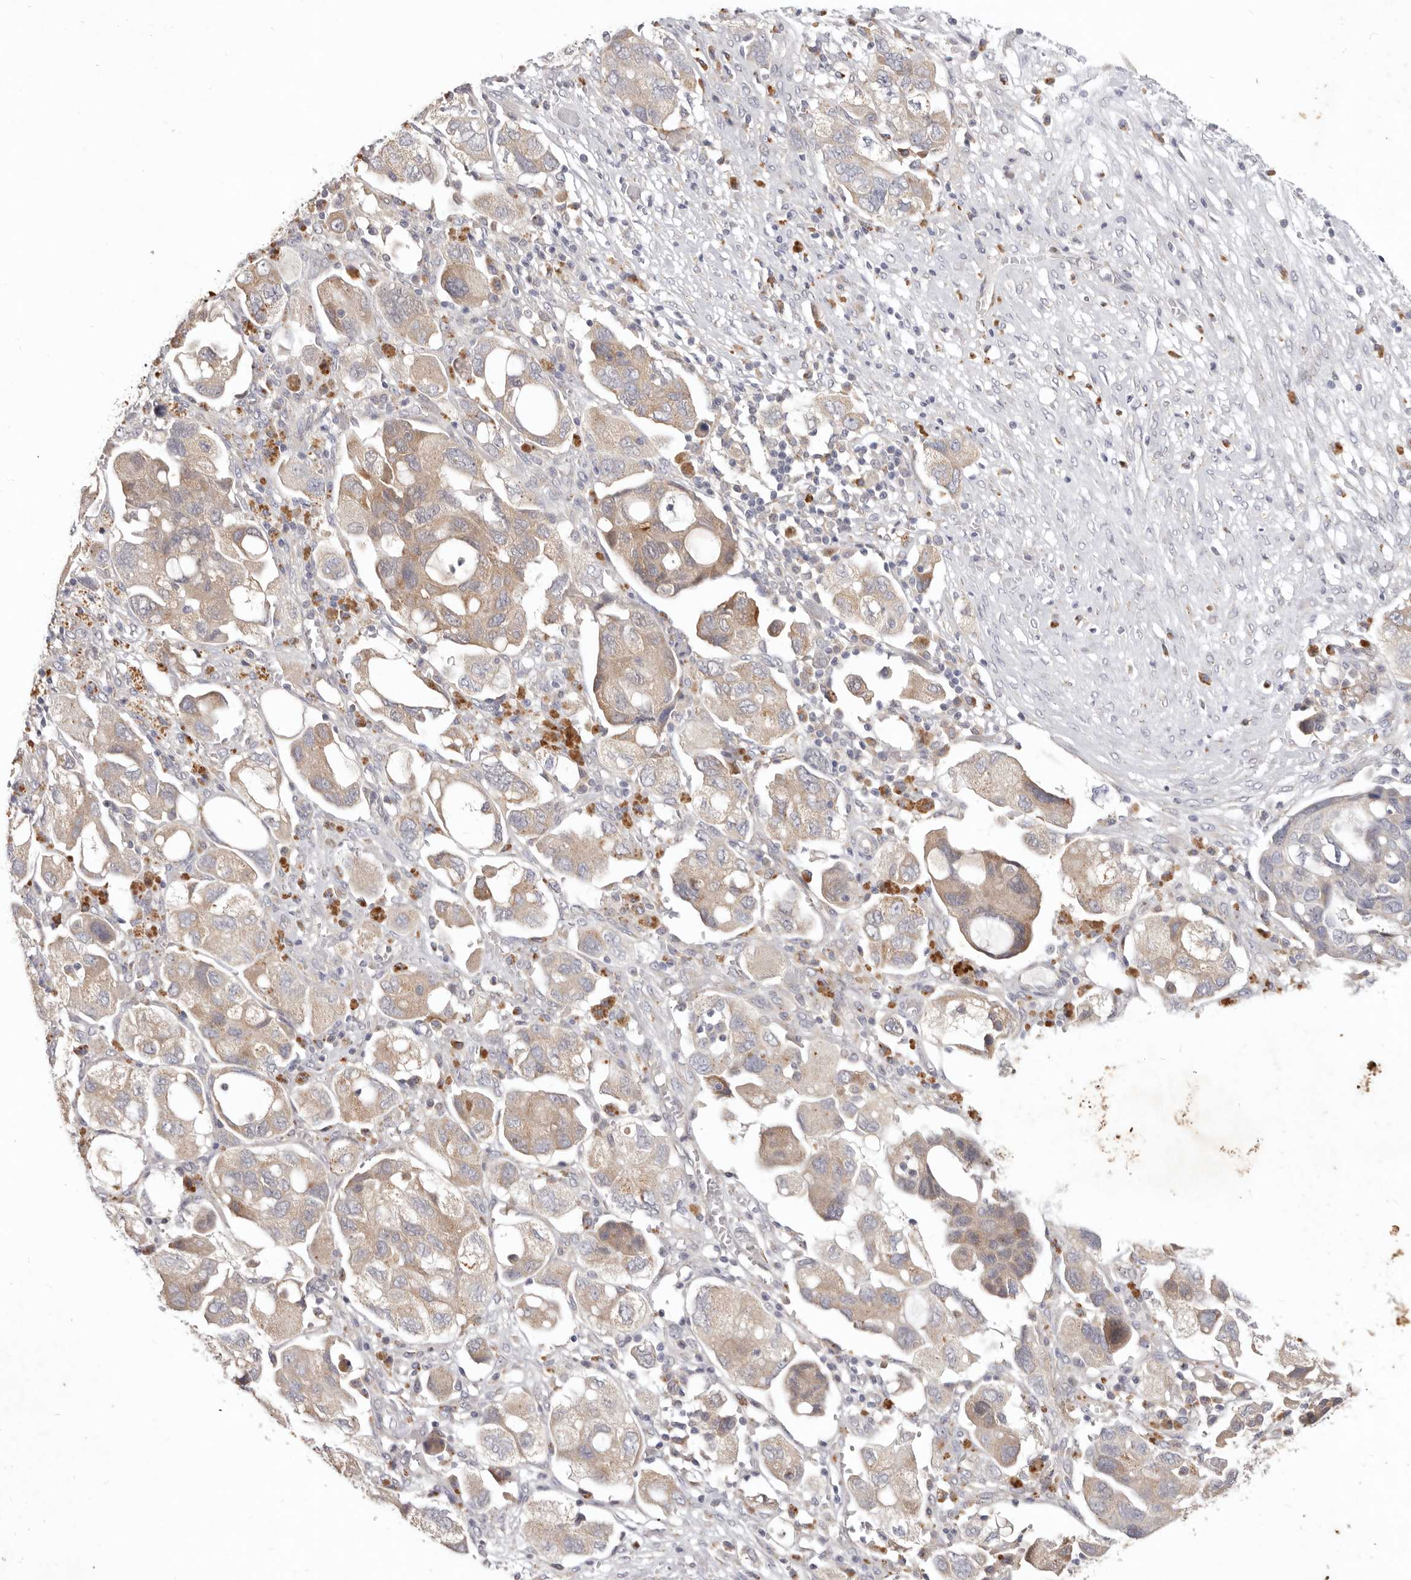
{"staining": {"intensity": "weak", "quantity": ">75%", "location": "cytoplasmic/membranous"}, "tissue": "ovarian cancer", "cell_type": "Tumor cells", "image_type": "cancer", "snomed": [{"axis": "morphology", "description": "Carcinoma, NOS"}, {"axis": "morphology", "description": "Cystadenocarcinoma, serous, NOS"}, {"axis": "topography", "description": "Ovary"}], "caption": "Human ovarian carcinoma stained with a brown dye exhibits weak cytoplasmic/membranous positive positivity in approximately >75% of tumor cells.", "gene": "WDR77", "patient": {"sex": "female", "age": 69}}